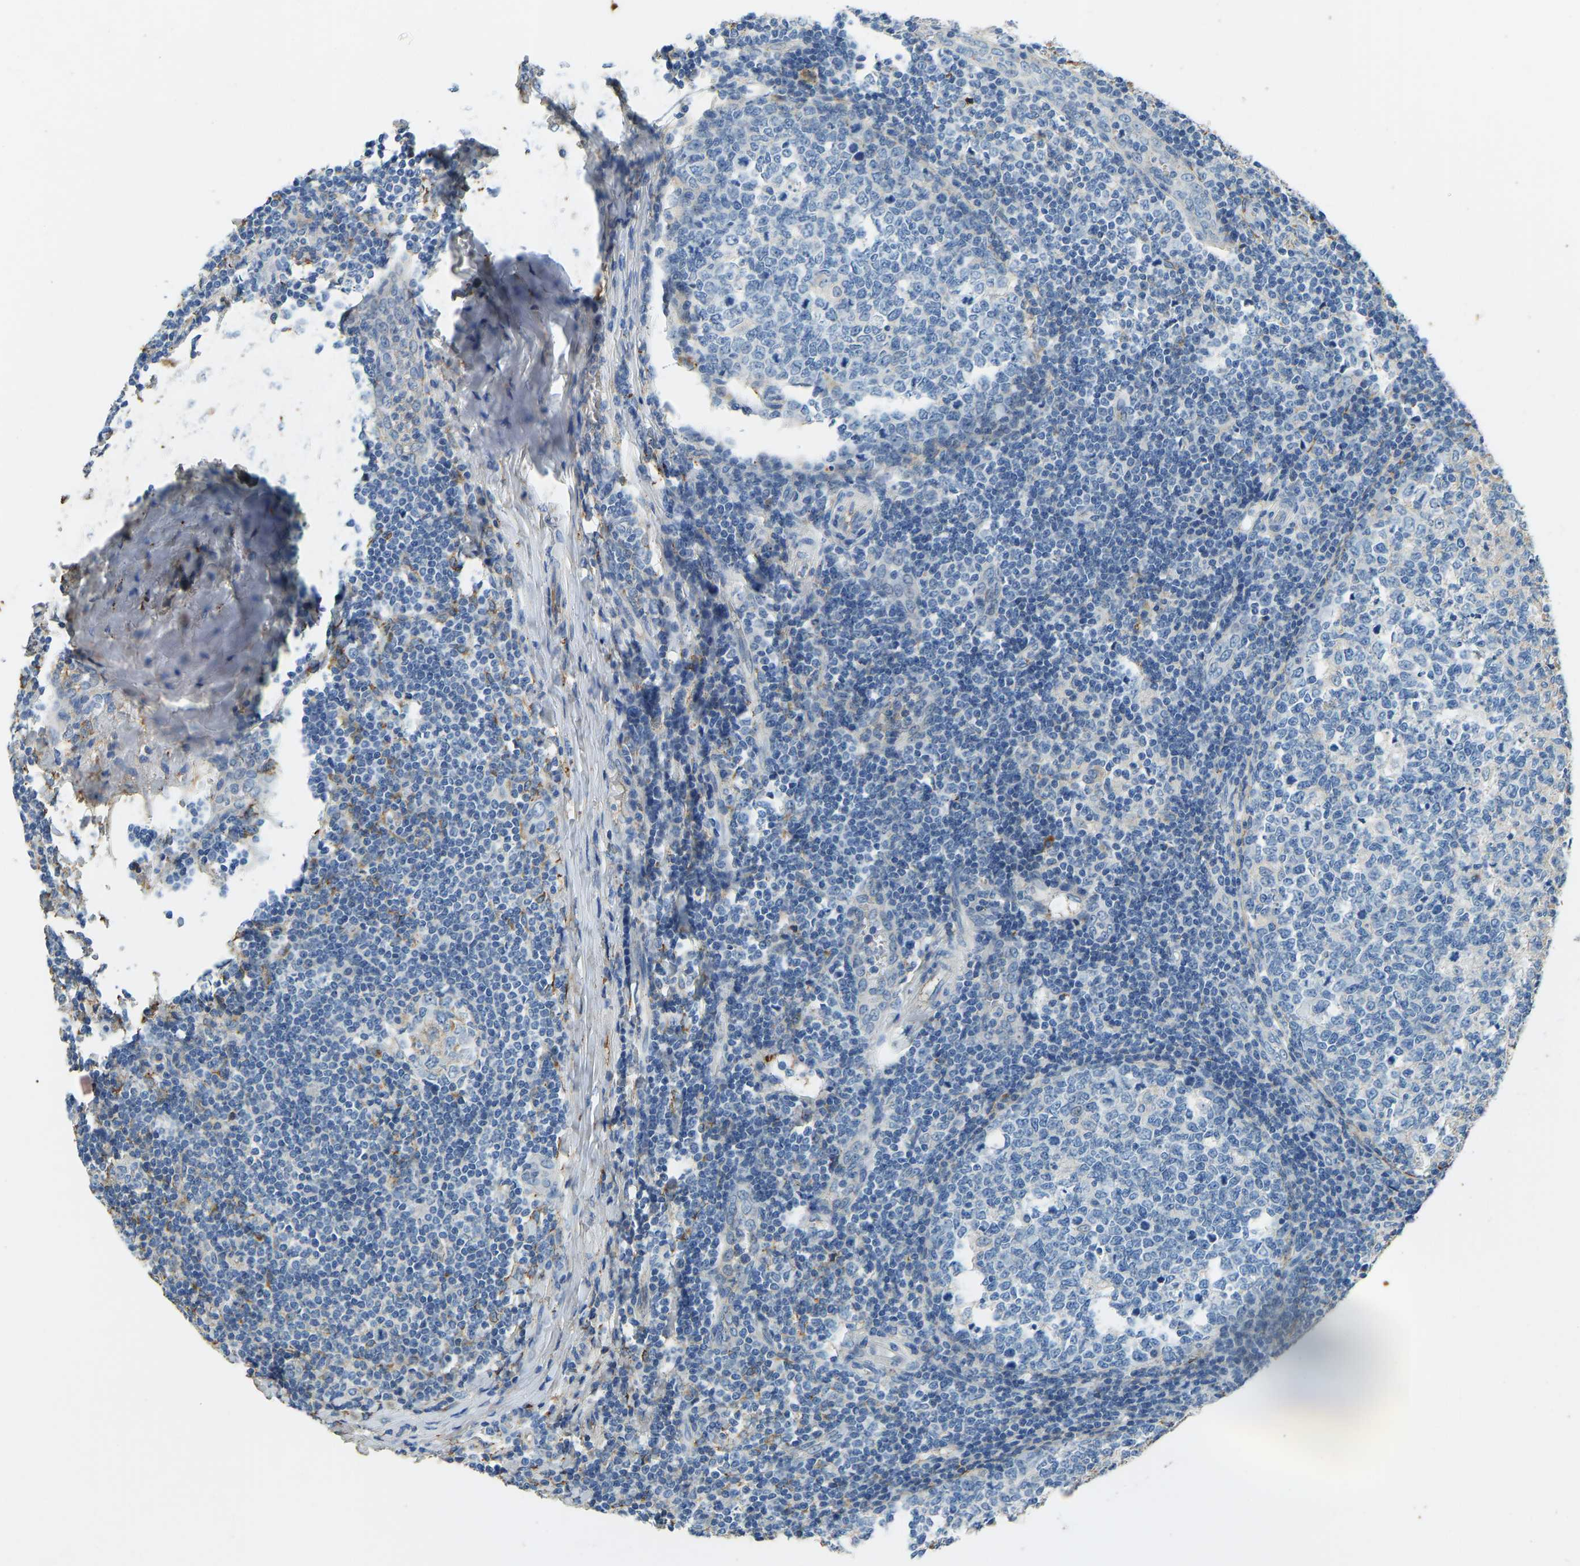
{"staining": {"intensity": "negative", "quantity": "none", "location": "none"}, "tissue": "tonsil", "cell_type": "Germinal center cells", "image_type": "normal", "snomed": [{"axis": "morphology", "description": "Normal tissue, NOS"}, {"axis": "topography", "description": "Tonsil"}], "caption": "An image of human tonsil is negative for staining in germinal center cells. (Stains: DAB immunohistochemistry (IHC) with hematoxylin counter stain, Microscopy: brightfield microscopy at high magnification).", "gene": "THBS4", "patient": {"sex": "female", "age": 19}}